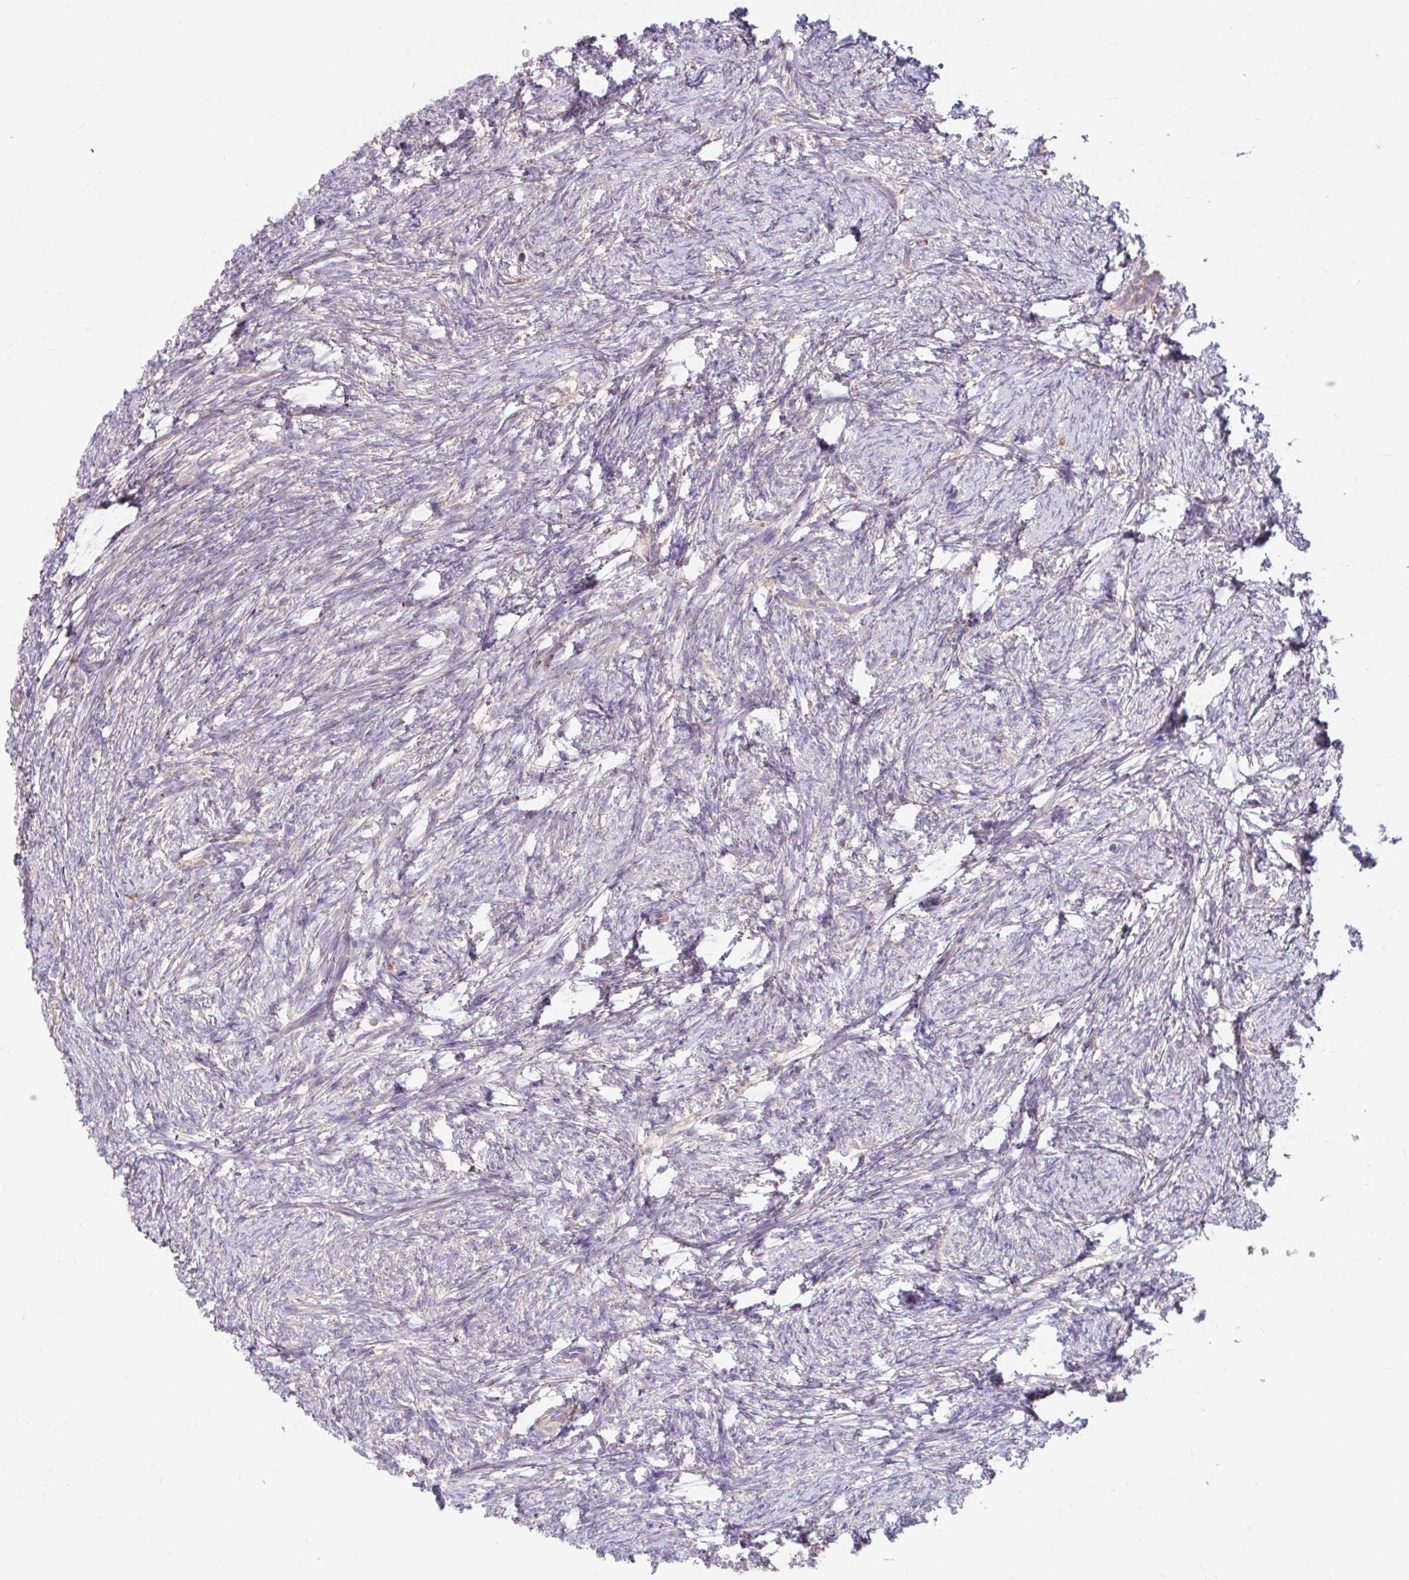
{"staining": {"intensity": "moderate", "quantity": ">75%", "location": "cytoplasmic/membranous"}, "tissue": "ovary", "cell_type": "Follicle cells", "image_type": "normal", "snomed": [{"axis": "morphology", "description": "Normal tissue, NOS"}, {"axis": "topography", "description": "Ovary"}], "caption": "Ovary stained with DAB immunohistochemistry (IHC) reveals medium levels of moderate cytoplasmic/membranous staining in about >75% of follicle cells. Nuclei are stained in blue.", "gene": "RALBP1", "patient": {"sex": "female", "age": 41}}